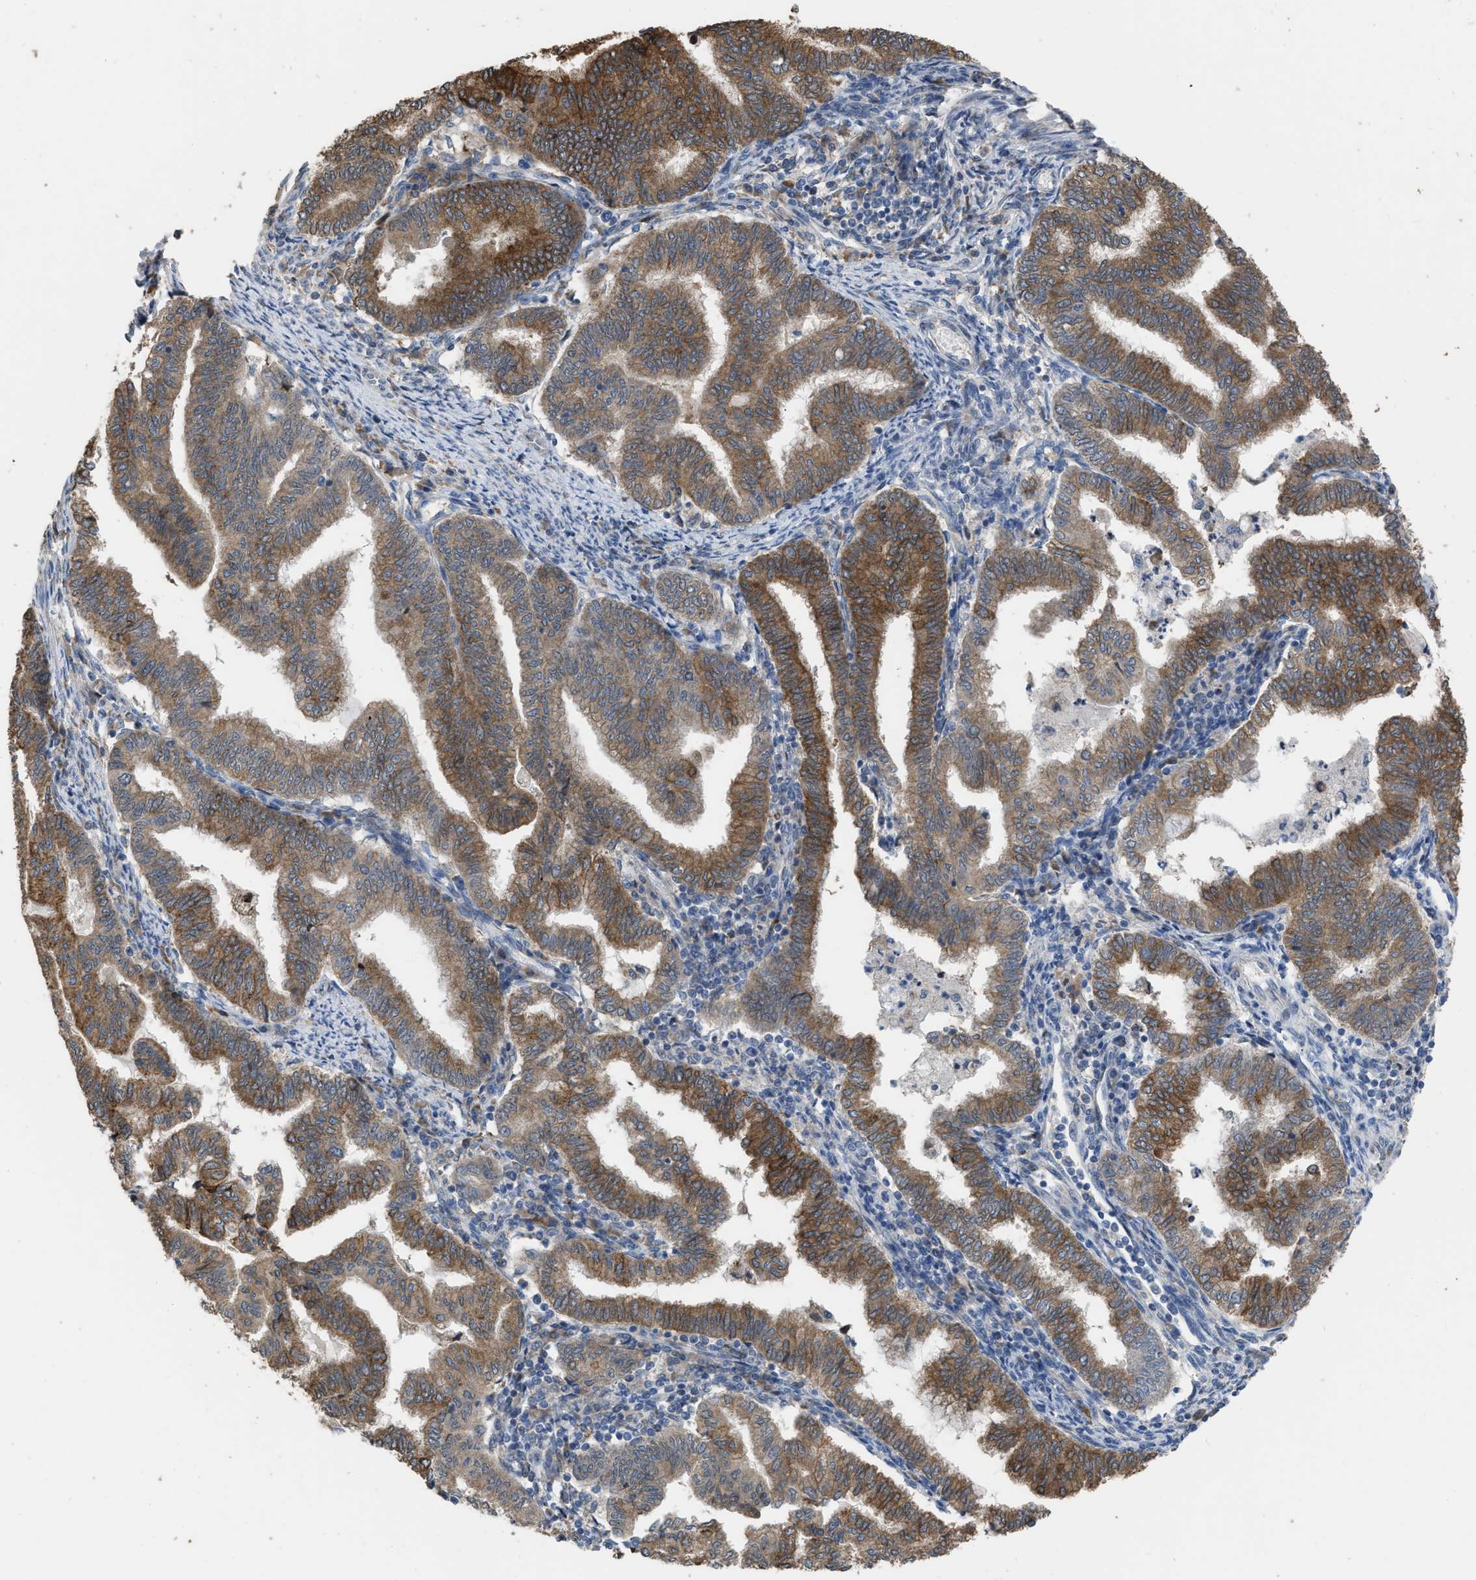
{"staining": {"intensity": "moderate", "quantity": ">75%", "location": "cytoplasmic/membranous"}, "tissue": "endometrial cancer", "cell_type": "Tumor cells", "image_type": "cancer", "snomed": [{"axis": "morphology", "description": "Polyp, NOS"}, {"axis": "morphology", "description": "Adenocarcinoma, NOS"}, {"axis": "morphology", "description": "Adenoma, NOS"}, {"axis": "topography", "description": "Endometrium"}], "caption": "An image showing moderate cytoplasmic/membranous positivity in about >75% of tumor cells in endometrial cancer (polyp), as visualized by brown immunohistochemical staining.", "gene": "AK2", "patient": {"sex": "female", "age": 79}}